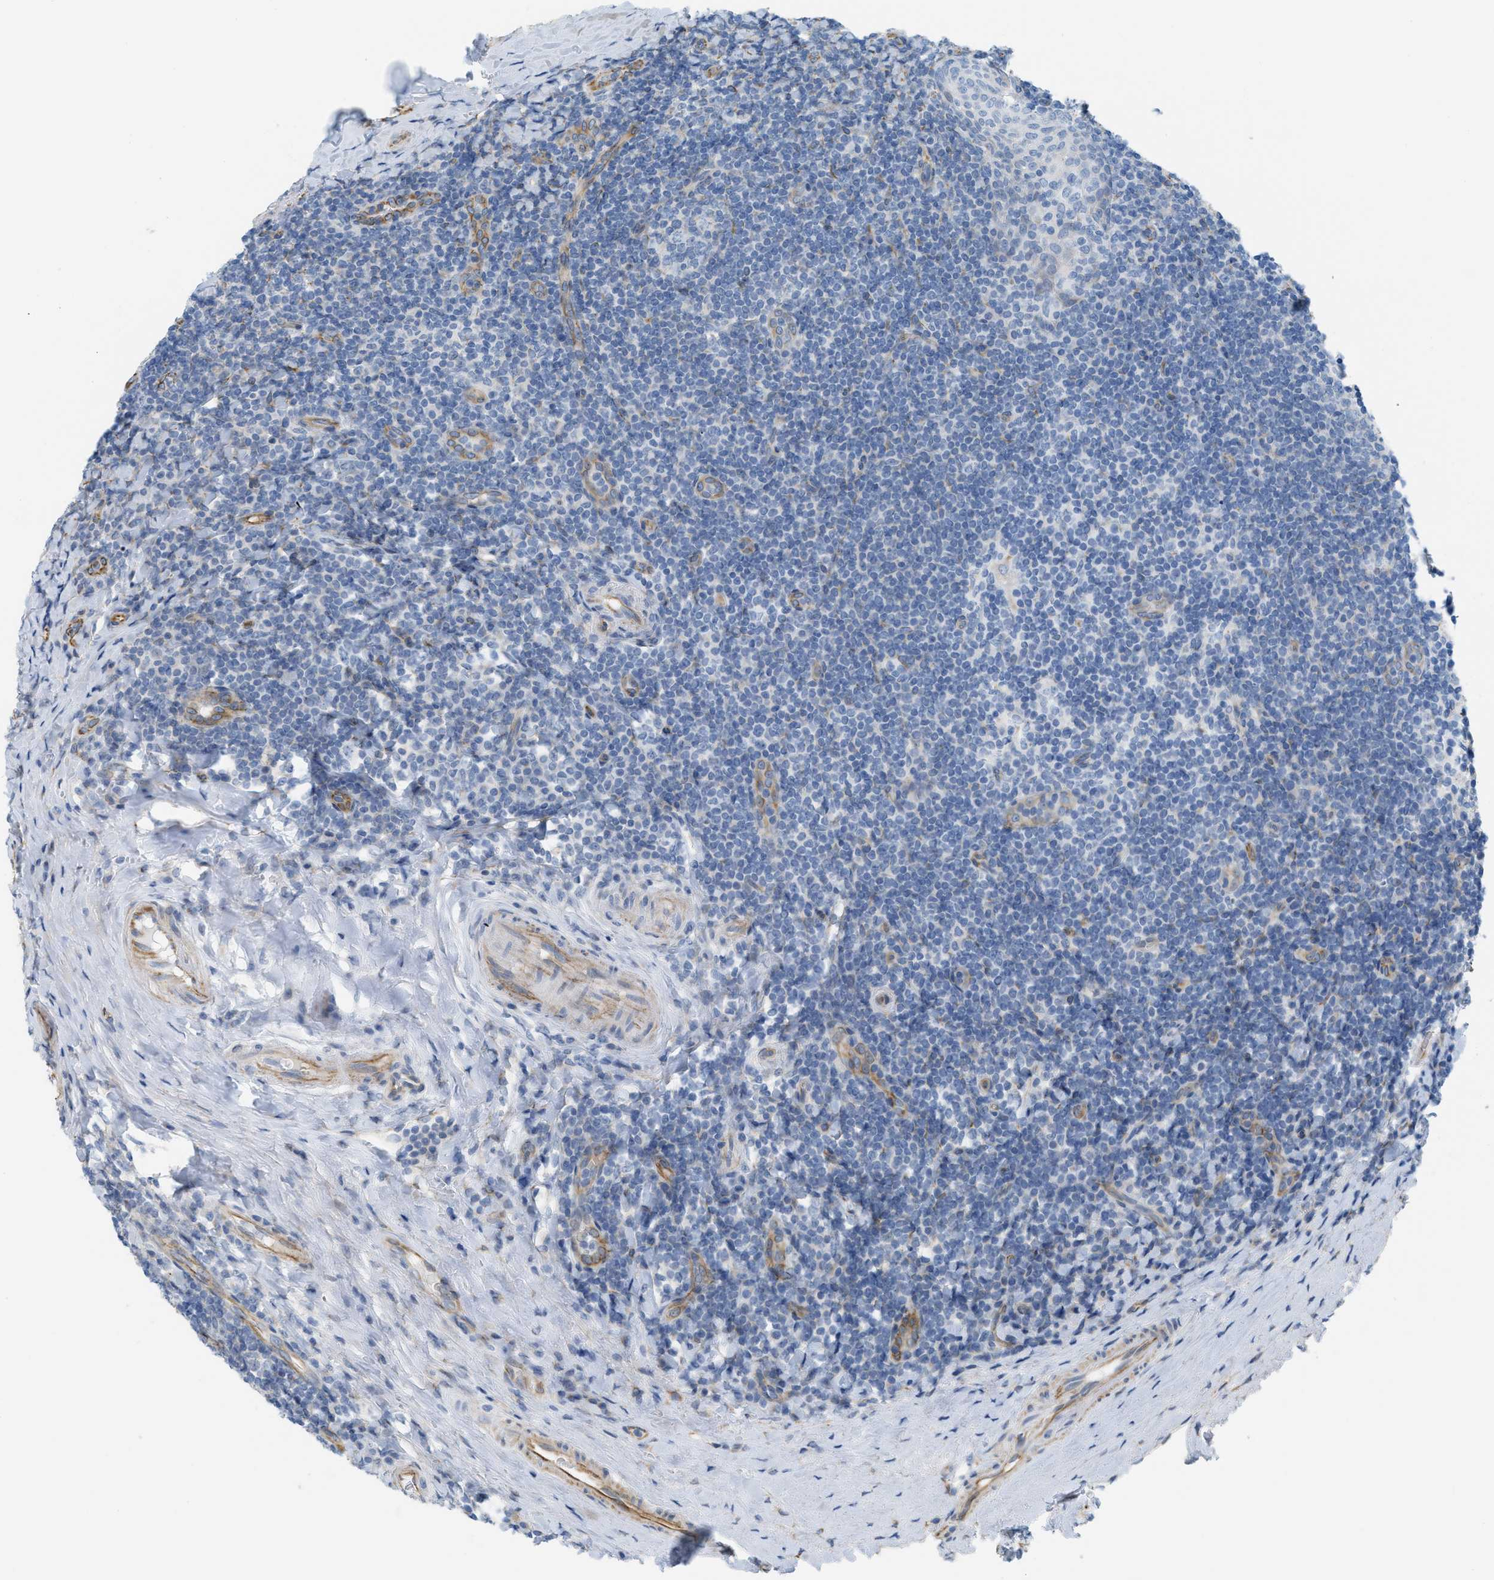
{"staining": {"intensity": "negative", "quantity": "none", "location": "none"}, "tissue": "tonsil", "cell_type": "Germinal center cells", "image_type": "normal", "snomed": [{"axis": "morphology", "description": "Normal tissue, NOS"}, {"axis": "topography", "description": "Tonsil"}], "caption": "DAB immunohistochemical staining of unremarkable human tonsil reveals no significant staining in germinal center cells.", "gene": "SLC12A1", "patient": {"sex": "male", "age": 37}}